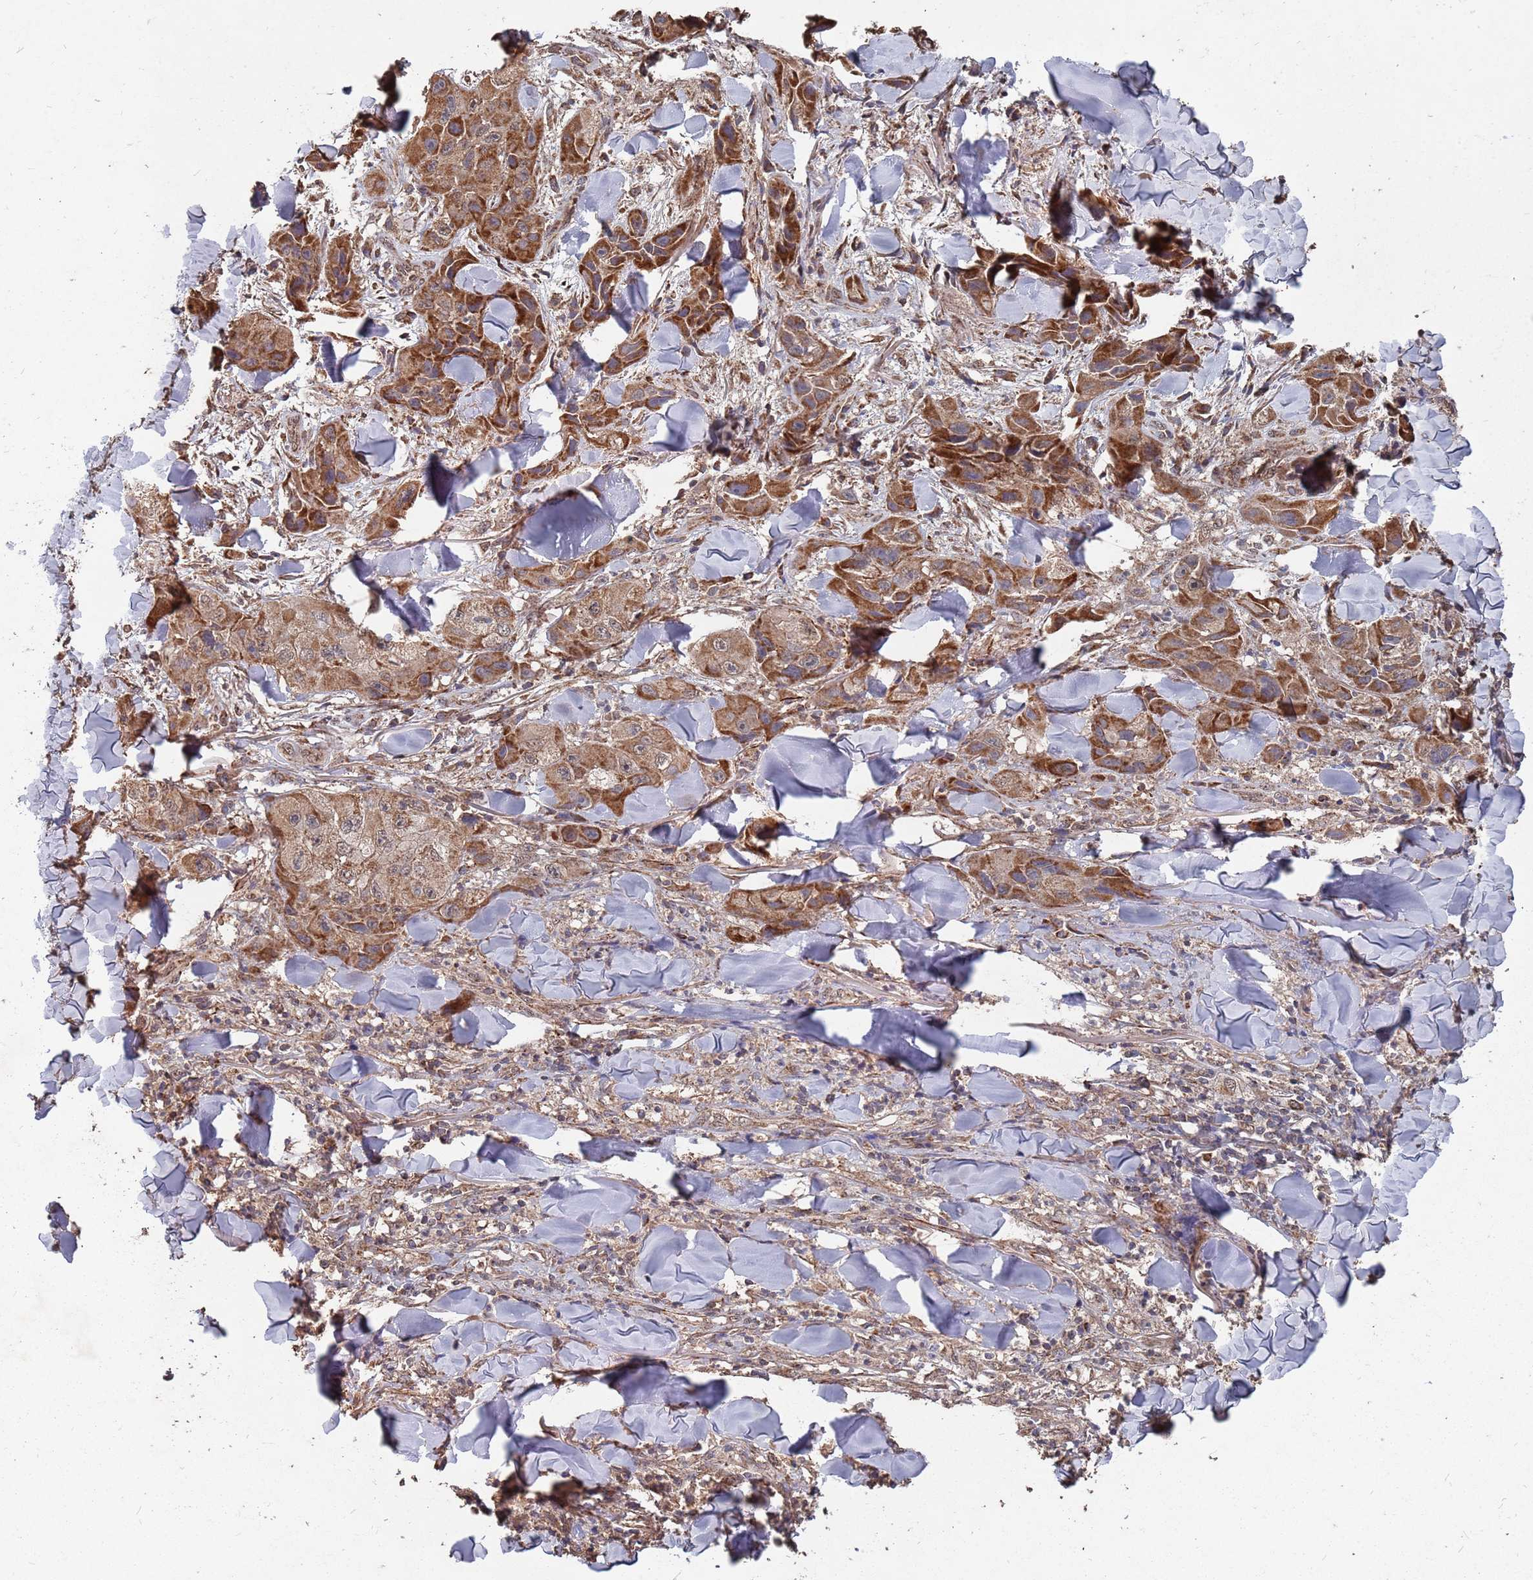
{"staining": {"intensity": "strong", "quantity": ">75%", "location": "cytoplasmic/membranous"}, "tissue": "skin cancer", "cell_type": "Tumor cells", "image_type": "cancer", "snomed": [{"axis": "morphology", "description": "Squamous cell carcinoma, NOS"}, {"axis": "topography", "description": "Skin"}, {"axis": "topography", "description": "Subcutis"}], "caption": "Strong cytoplasmic/membranous protein staining is appreciated in approximately >75% of tumor cells in skin squamous cell carcinoma. The protein of interest is stained brown, and the nuclei are stained in blue (DAB IHC with brightfield microscopy, high magnification).", "gene": "PRORP", "patient": {"sex": "male", "age": 73}}